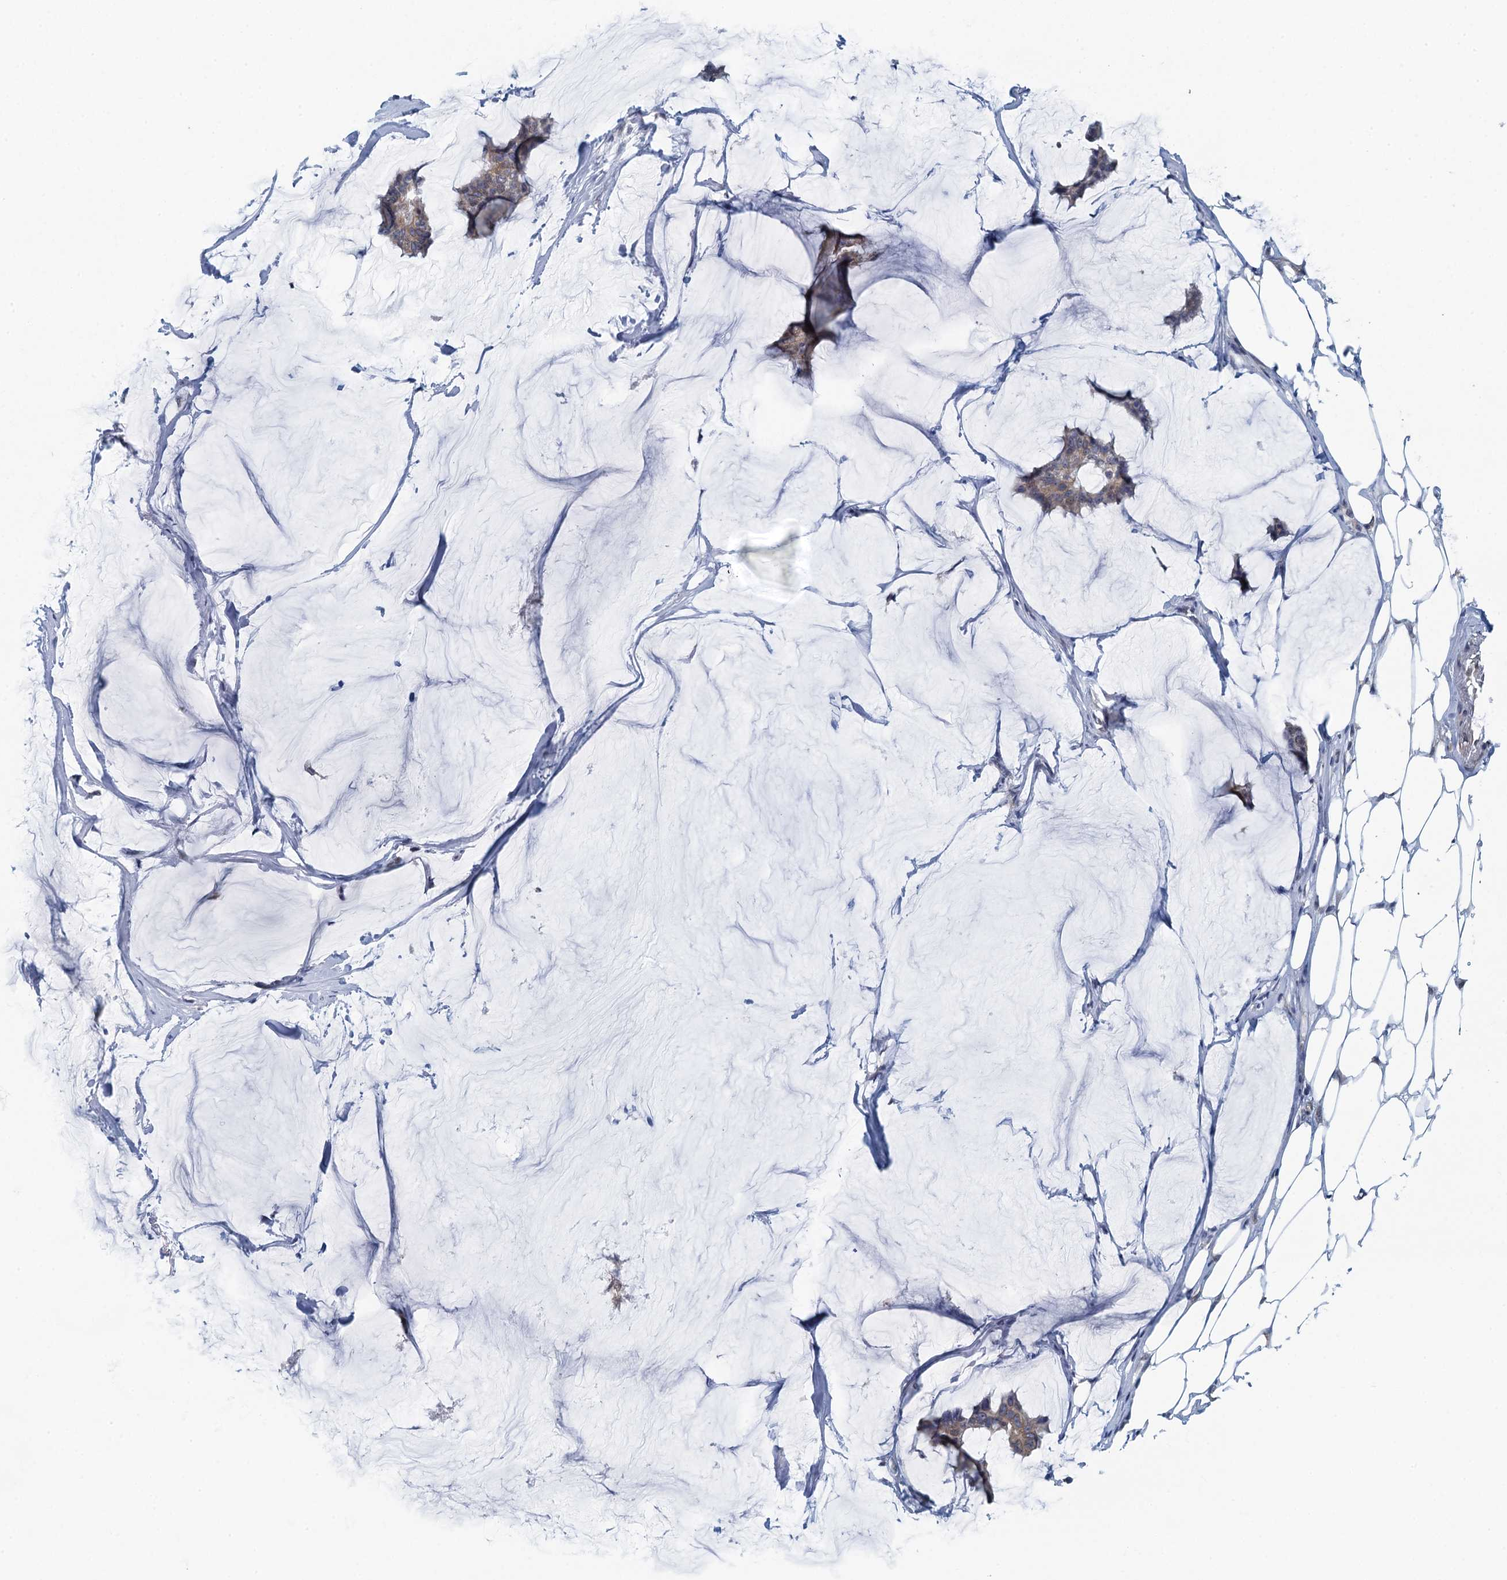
{"staining": {"intensity": "weak", "quantity": ">75%", "location": "cytoplasmic/membranous"}, "tissue": "breast cancer", "cell_type": "Tumor cells", "image_type": "cancer", "snomed": [{"axis": "morphology", "description": "Duct carcinoma"}, {"axis": "topography", "description": "Breast"}], "caption": "Immunohistochemistry photomicrograph of breast invasive ductal carcinoma stained for a protein (brown), which exhibits low levels of weak cytoplasmic/membranous positivity in approximately >75% of tumor cells.", "gene": "CCDC34", "patient": {"sex": "female", "age": 93}}